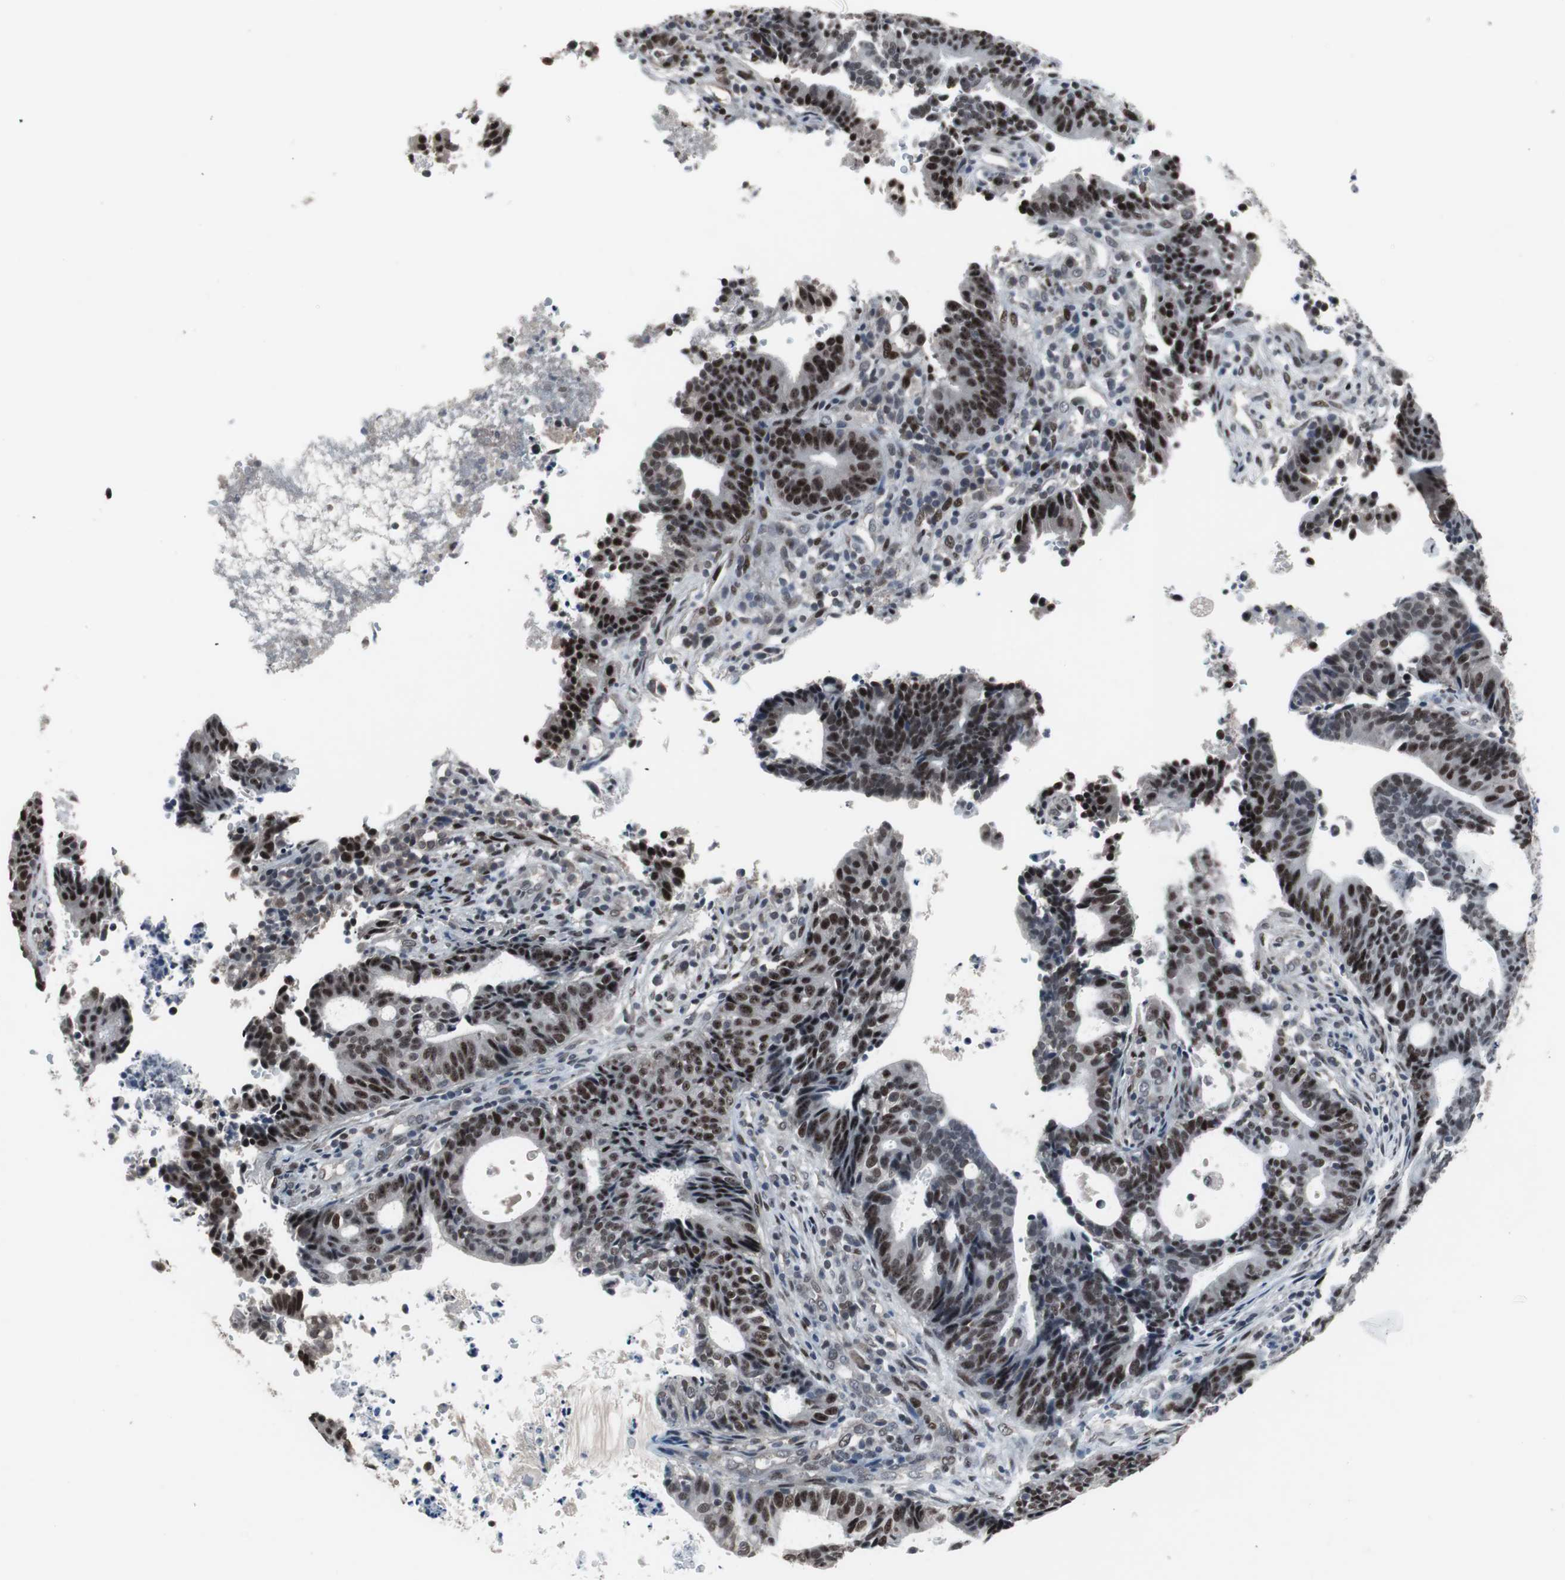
{"staining": {"intensity": "strong", "quantity": ">75%", "location": "nuclear"}, "tissue": "endometrial cancer", "cell_type": "Tumor cells", "image_type": "cancer", "snomed": [{"axis": "morphology", "description": "Adenocarcinoma, NOS"}, {"axis": "topography", "description": "Uterus"}], "caption": "Protein staining demonstrates strong nuclear staining in about >75% of tumor cells in endometrial adenocarcinoma.", "gene": "FOXP4", "patient": {"sex": "female", "age": 83}}